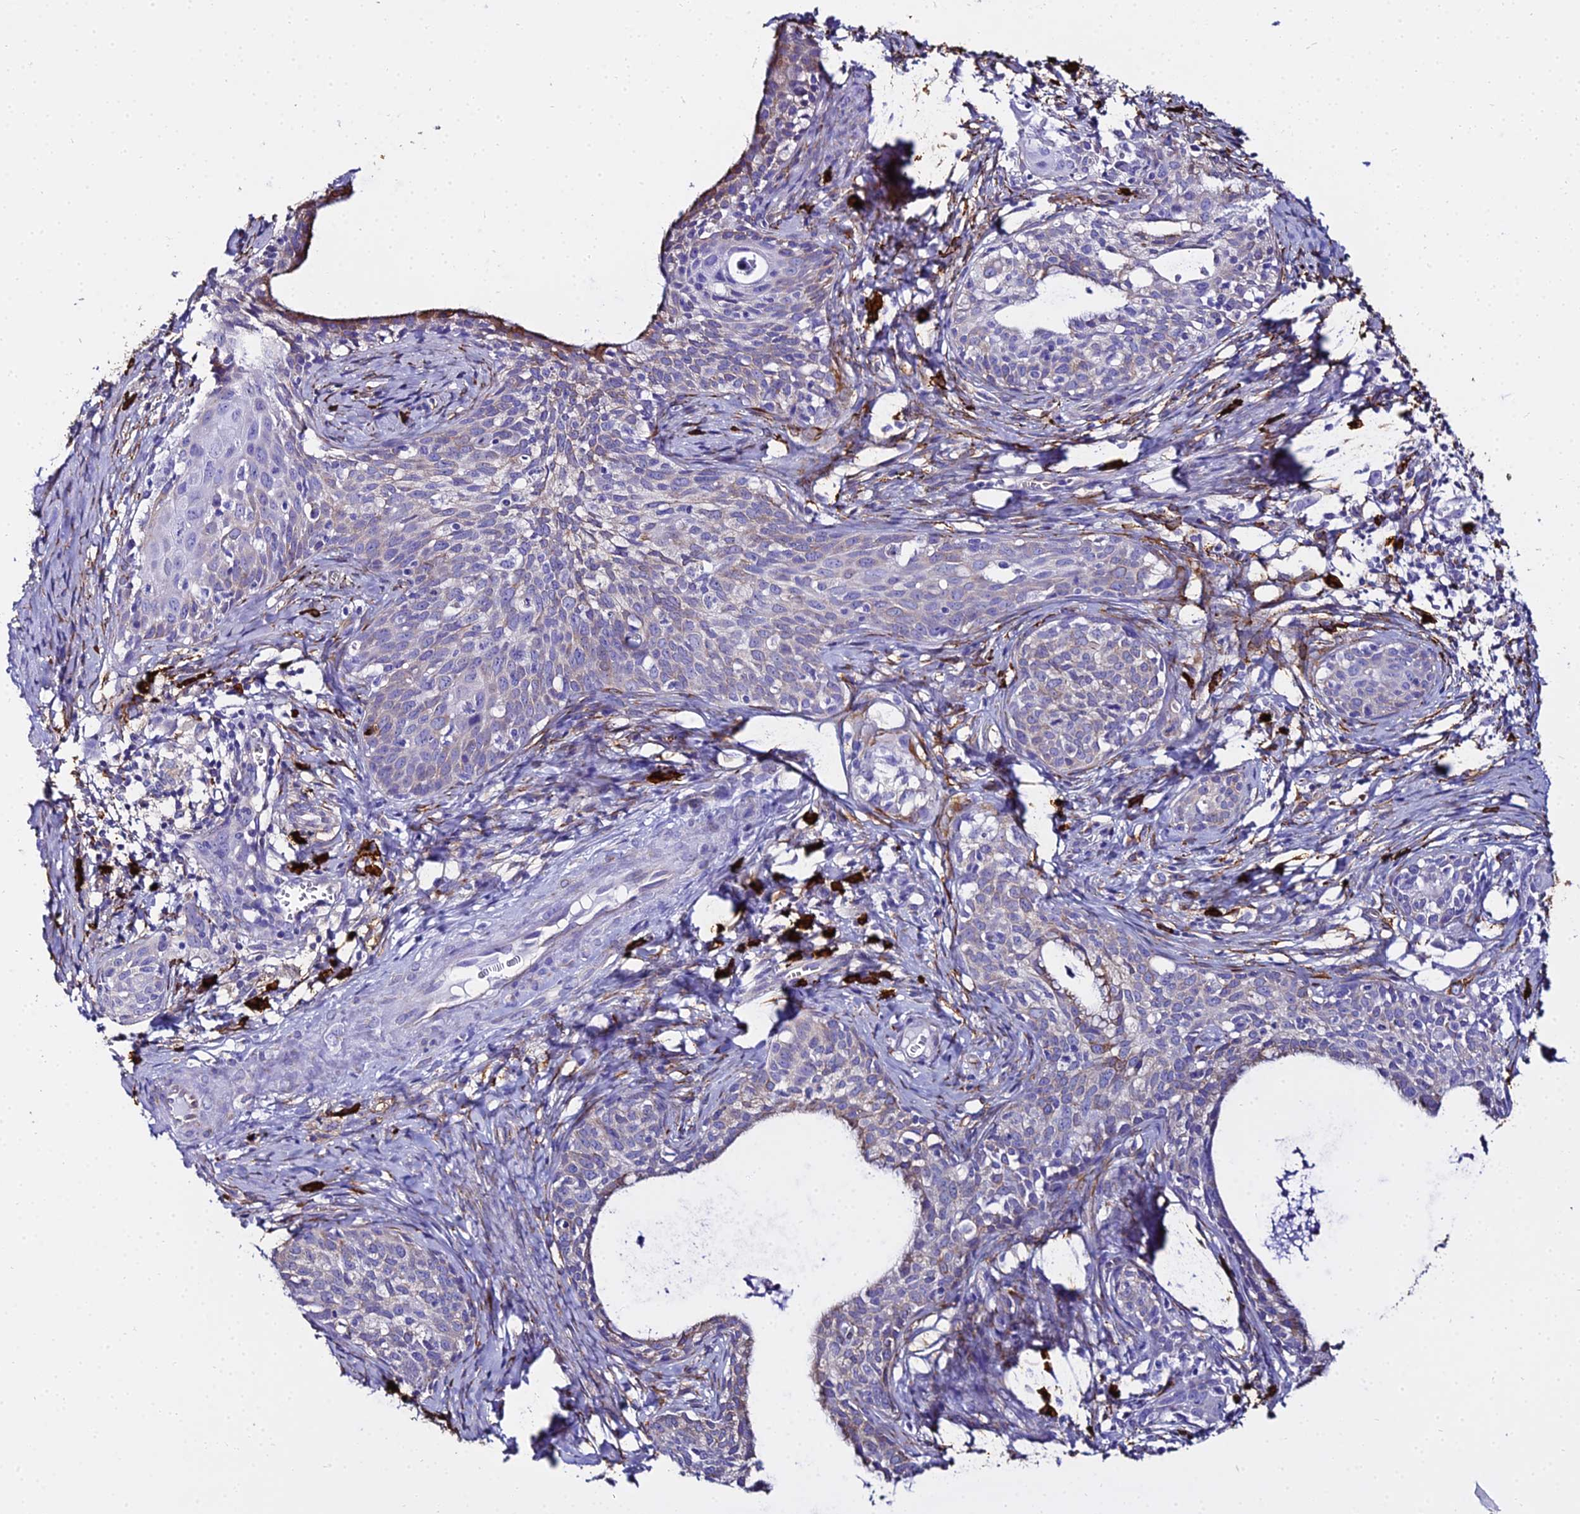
{"staining": {"intensity": "moderate", "quantity": "<25%", "location": "cytoplasmic/membranous"}, "tissue": "cervical cancer", "cell_type": "Tumor cells", "image_type": "cancer", "snomed": [{"axis": "morphology", "description": "Squamous cell carcinoma, NOS"}, {"axis": "topography", "description": "Cervix"}], "caption": "Immunohistochemical staining of human cervical cancer (squamous cell carcinoma) demonstrates moderate cytoplasmic/membranous protein positivity in about <25% of tumor cells.", "gene": "TXNDC5", "patient": {"sex": "female", "age": 52}}